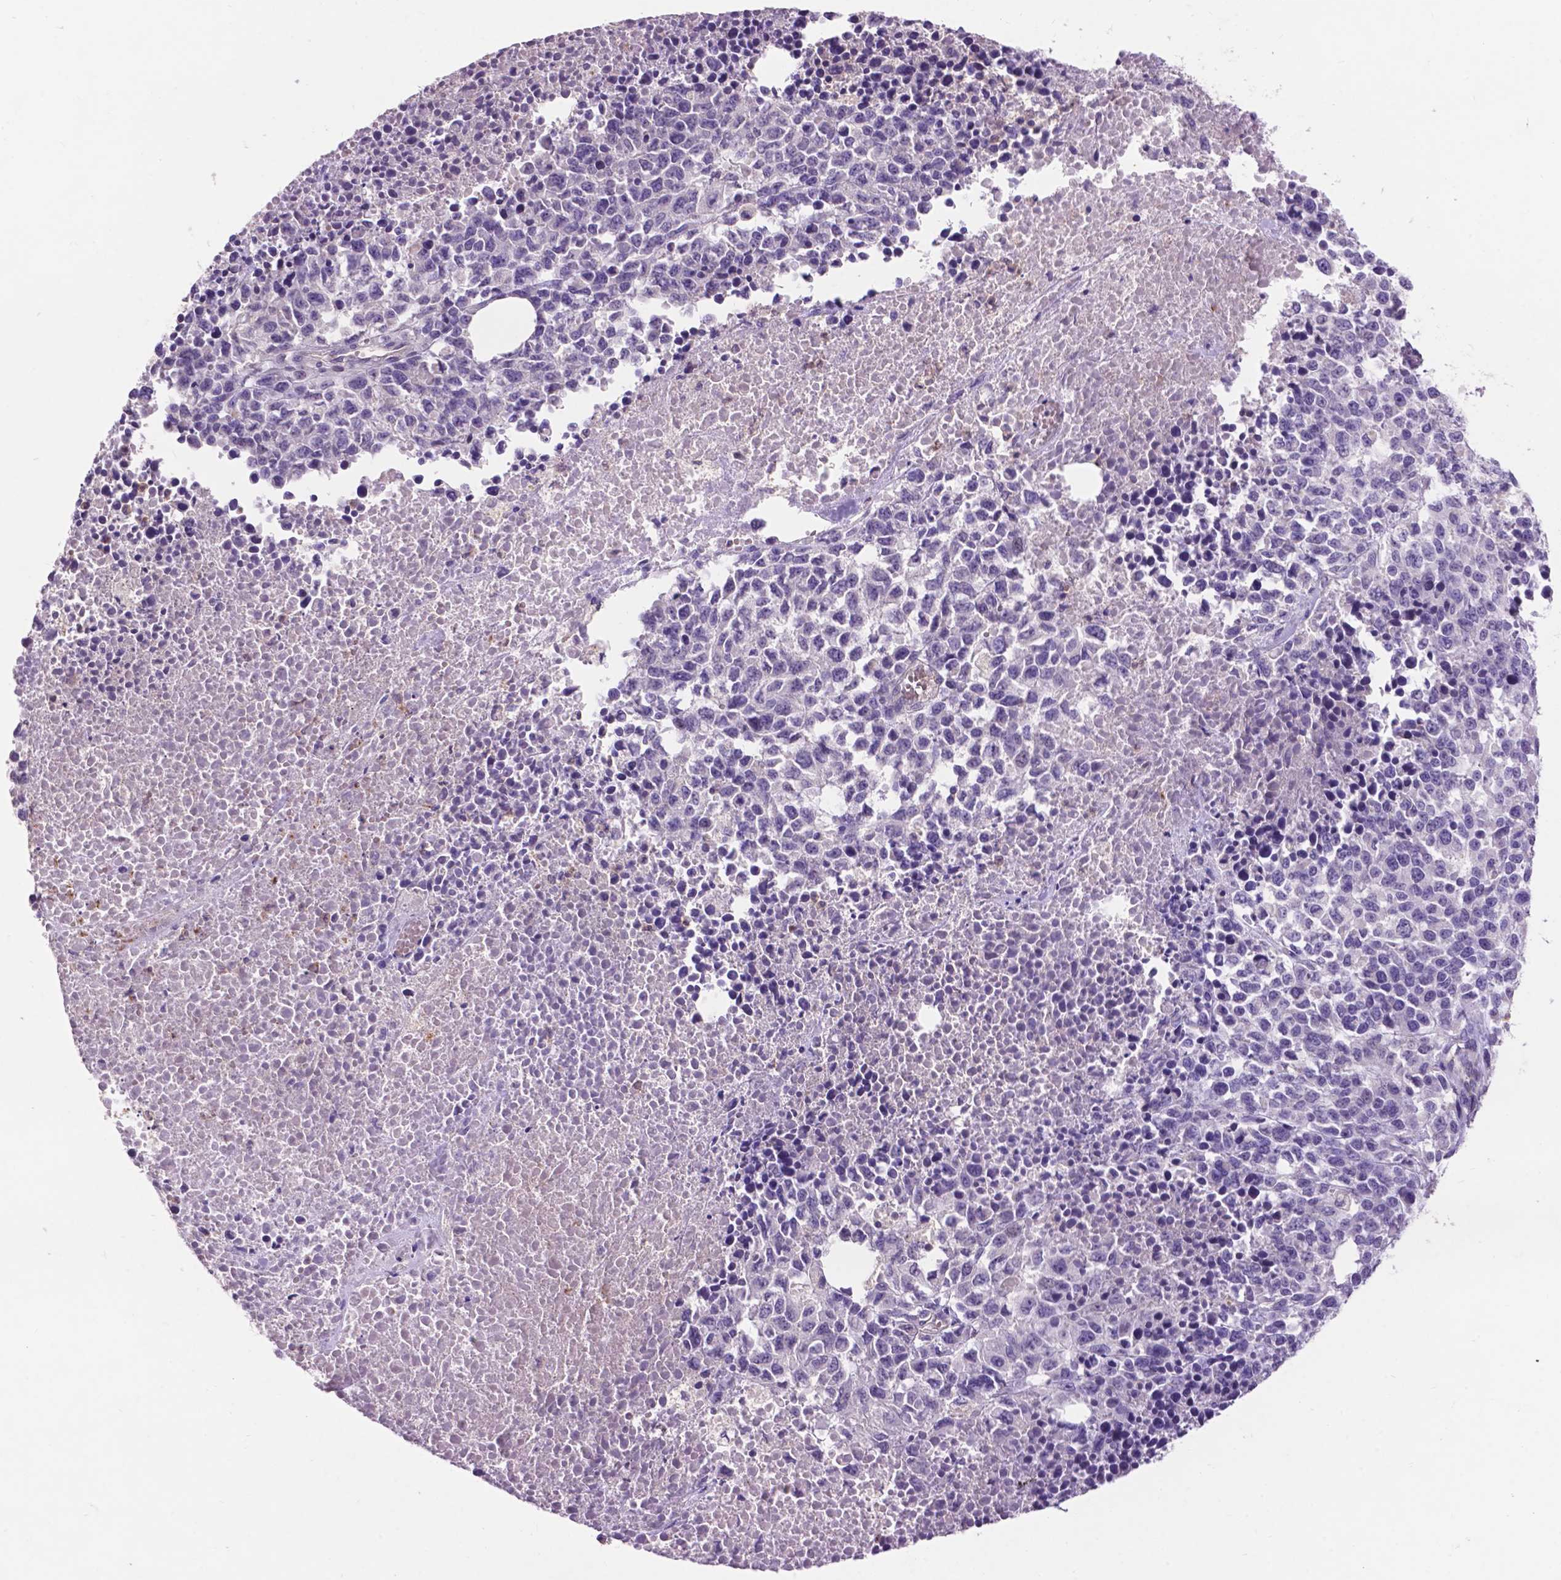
{"staining": {"intensity": "negative", "quantity": "none", "location": "none"}, "tissue": "melanoma", "cell_type": "Tumor cells", "image_type": "cancer", "snomed": [{"axis": "morphology", "description": "Malignant melanoma, Metastatic site"}, {"axis": "topography", "description": "Skin"}], "caption": "This is an immunohistochemistry (IHC) photomicrograph of human malignant melanoma (metastatic site). There is no staining in tumor cells.", "gene": "PLSCR1", "patient": {"sex": "male", "age": 84}}